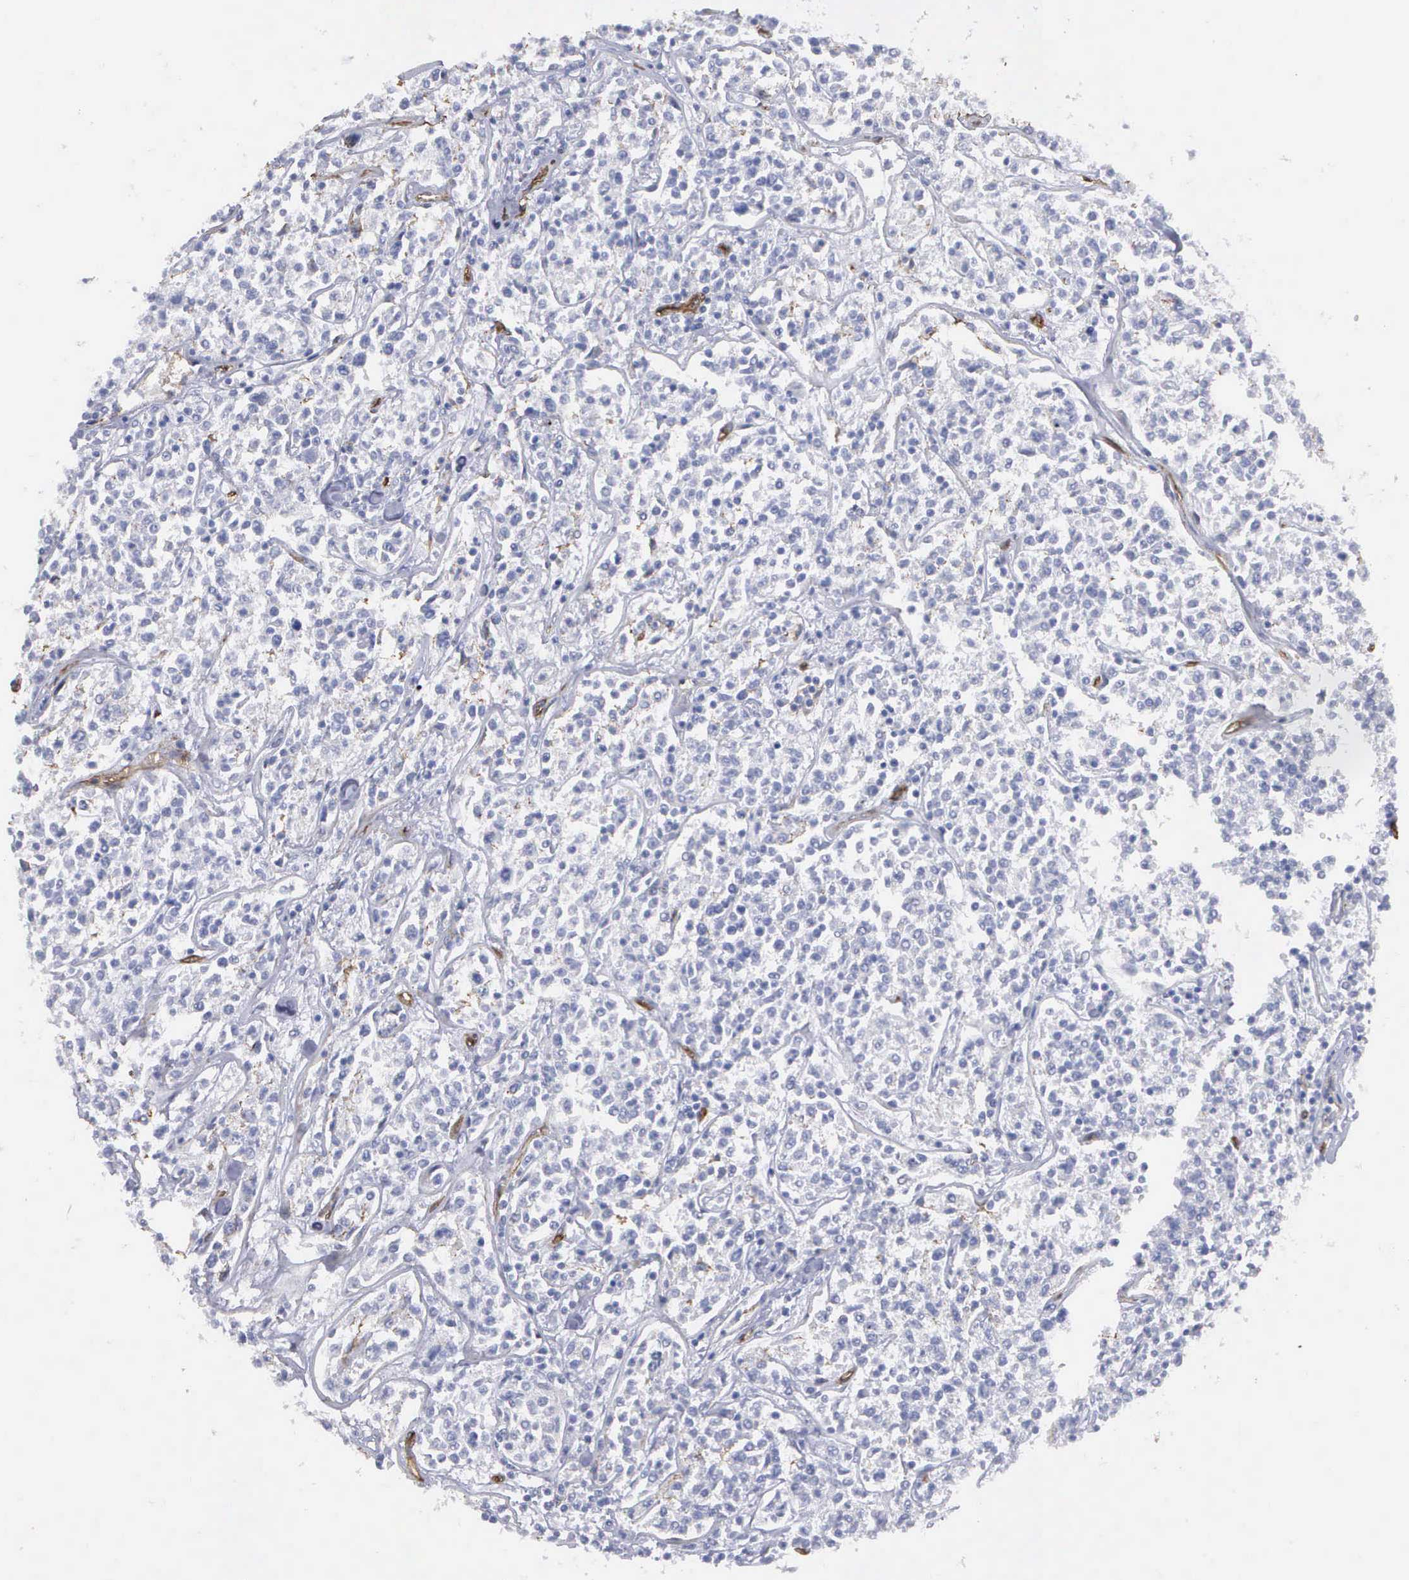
{"staining": {"intensity": "negative", "quantity": "none", "location": "none"}, "tissue": "lymphoma", "cell_type": "Tumor cells", "image_type": "cancer", "snomed": [{"axis": "morphology", "description": "Malignant lymphoma, non-Hodgkin's type, Low grade"}, {"axis": "topography", "description": "Small intestine"}], "caption": "This is a micrograph of IHC staining of malignant lymphoma, non-Hodgkin's type (low-grade), which shows no expression in tumor cells. (Stains: DAB immunohistochemistry with hematoxylin counter stain, Microscopy: brightfield microscopy at high magnification).", "gene": "MAGEB10", "patient": {"sex": "female", "age": 59}}